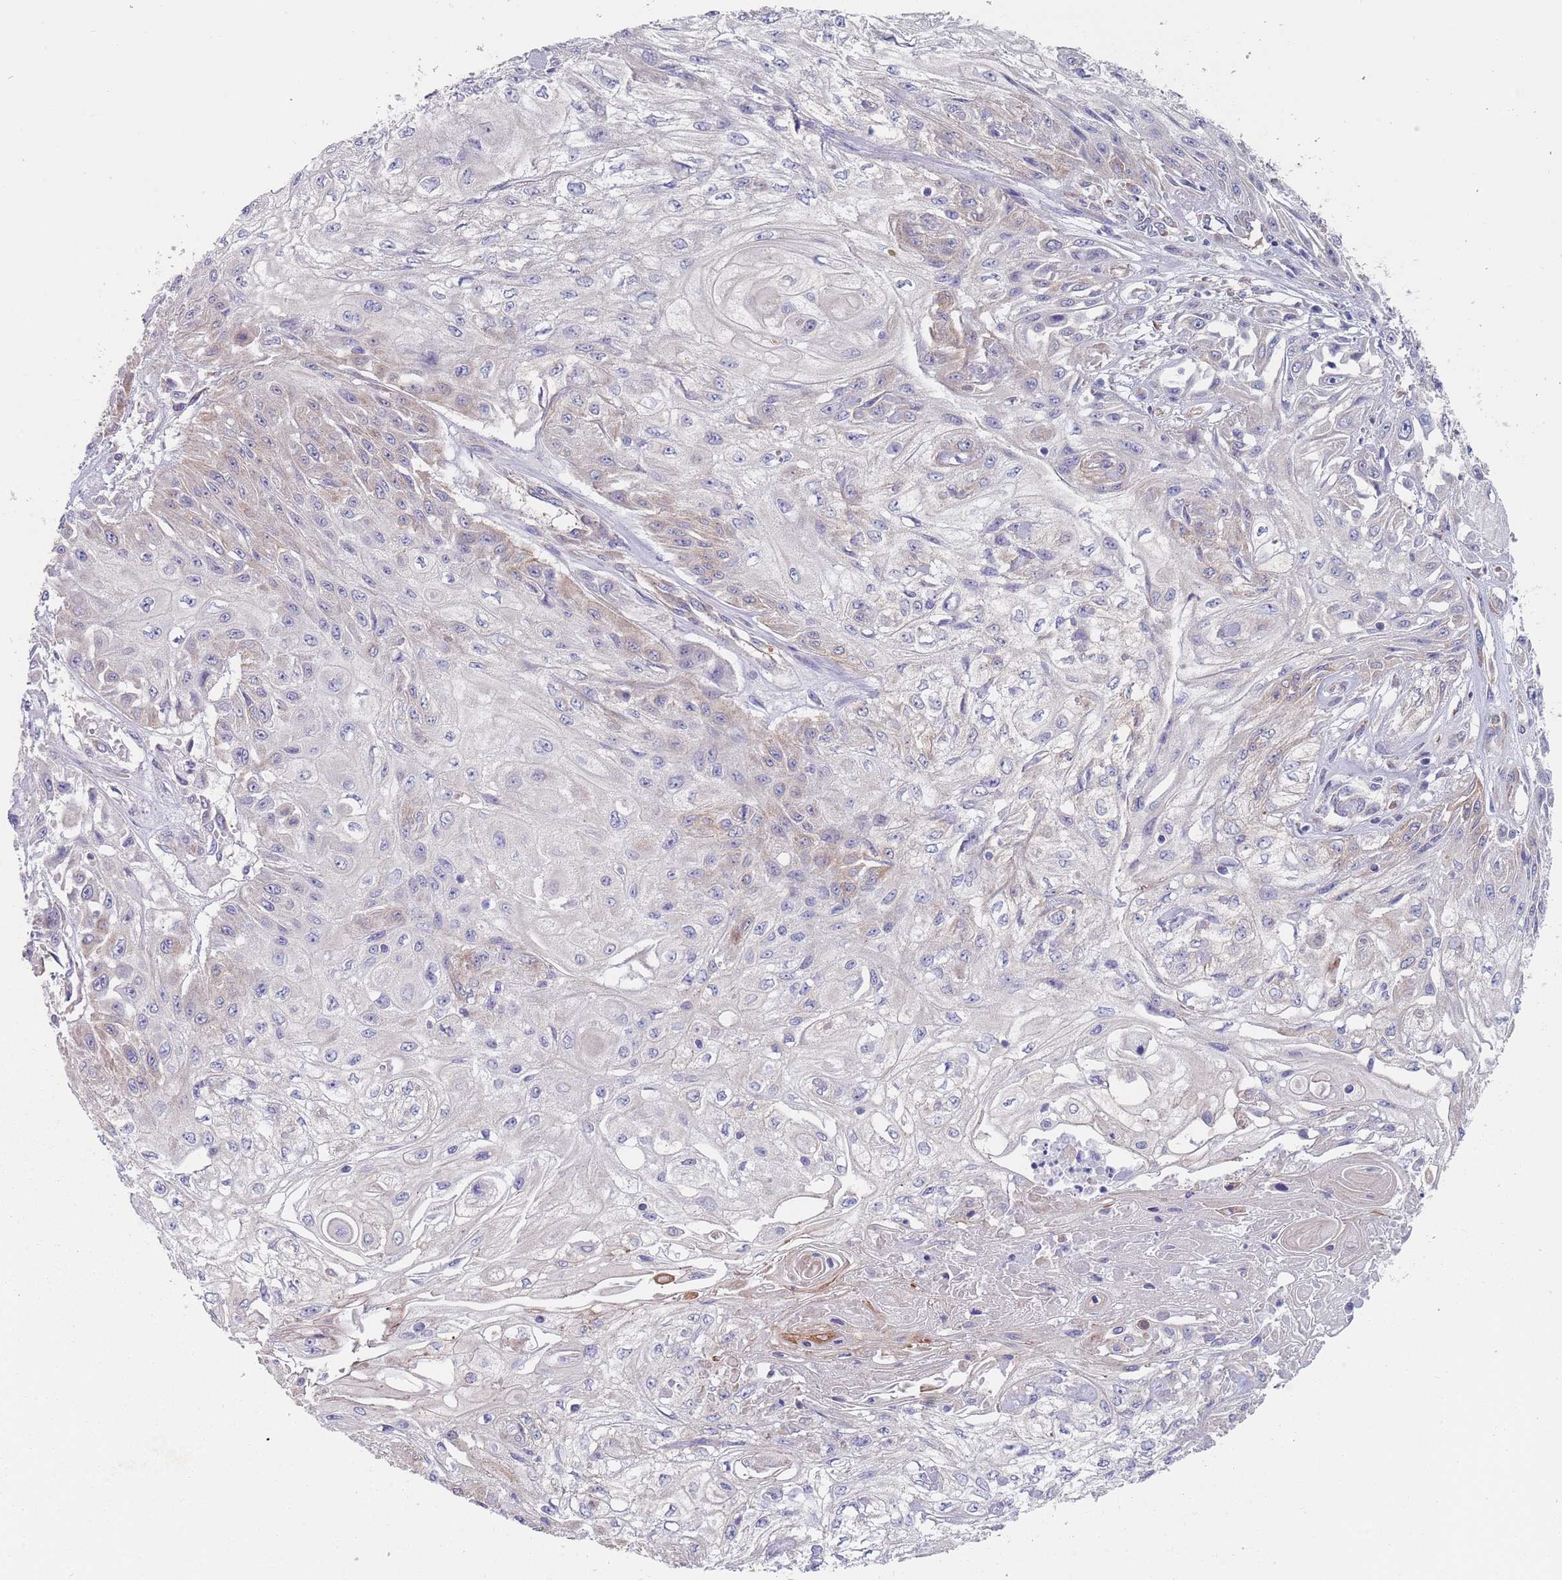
{"staining": {"intensity": "negative", "quantity": "none", "location": "none"}, "tissue": "skin cancer", "cell_type": "Tumor cells", "image_type": "cancer", "snomed": [{"axis": "morphology", "description": "Squamous cell carcinoma, NOS"}, {"axis": "morphology", "description": "Squamous cell carcinoma, metastatic, NOS"}, {"axis": "topography", "description": "Skin"}, {"axis": "topography", "description": "Lymph node"}], "caption": "Protein analysis of skin cancer (metastatic squamous cell carcinoma) demonstrates no significant expression in tumor cells.", "gene": "APPL2", "patient": {"sex": "male", "age": 75}}